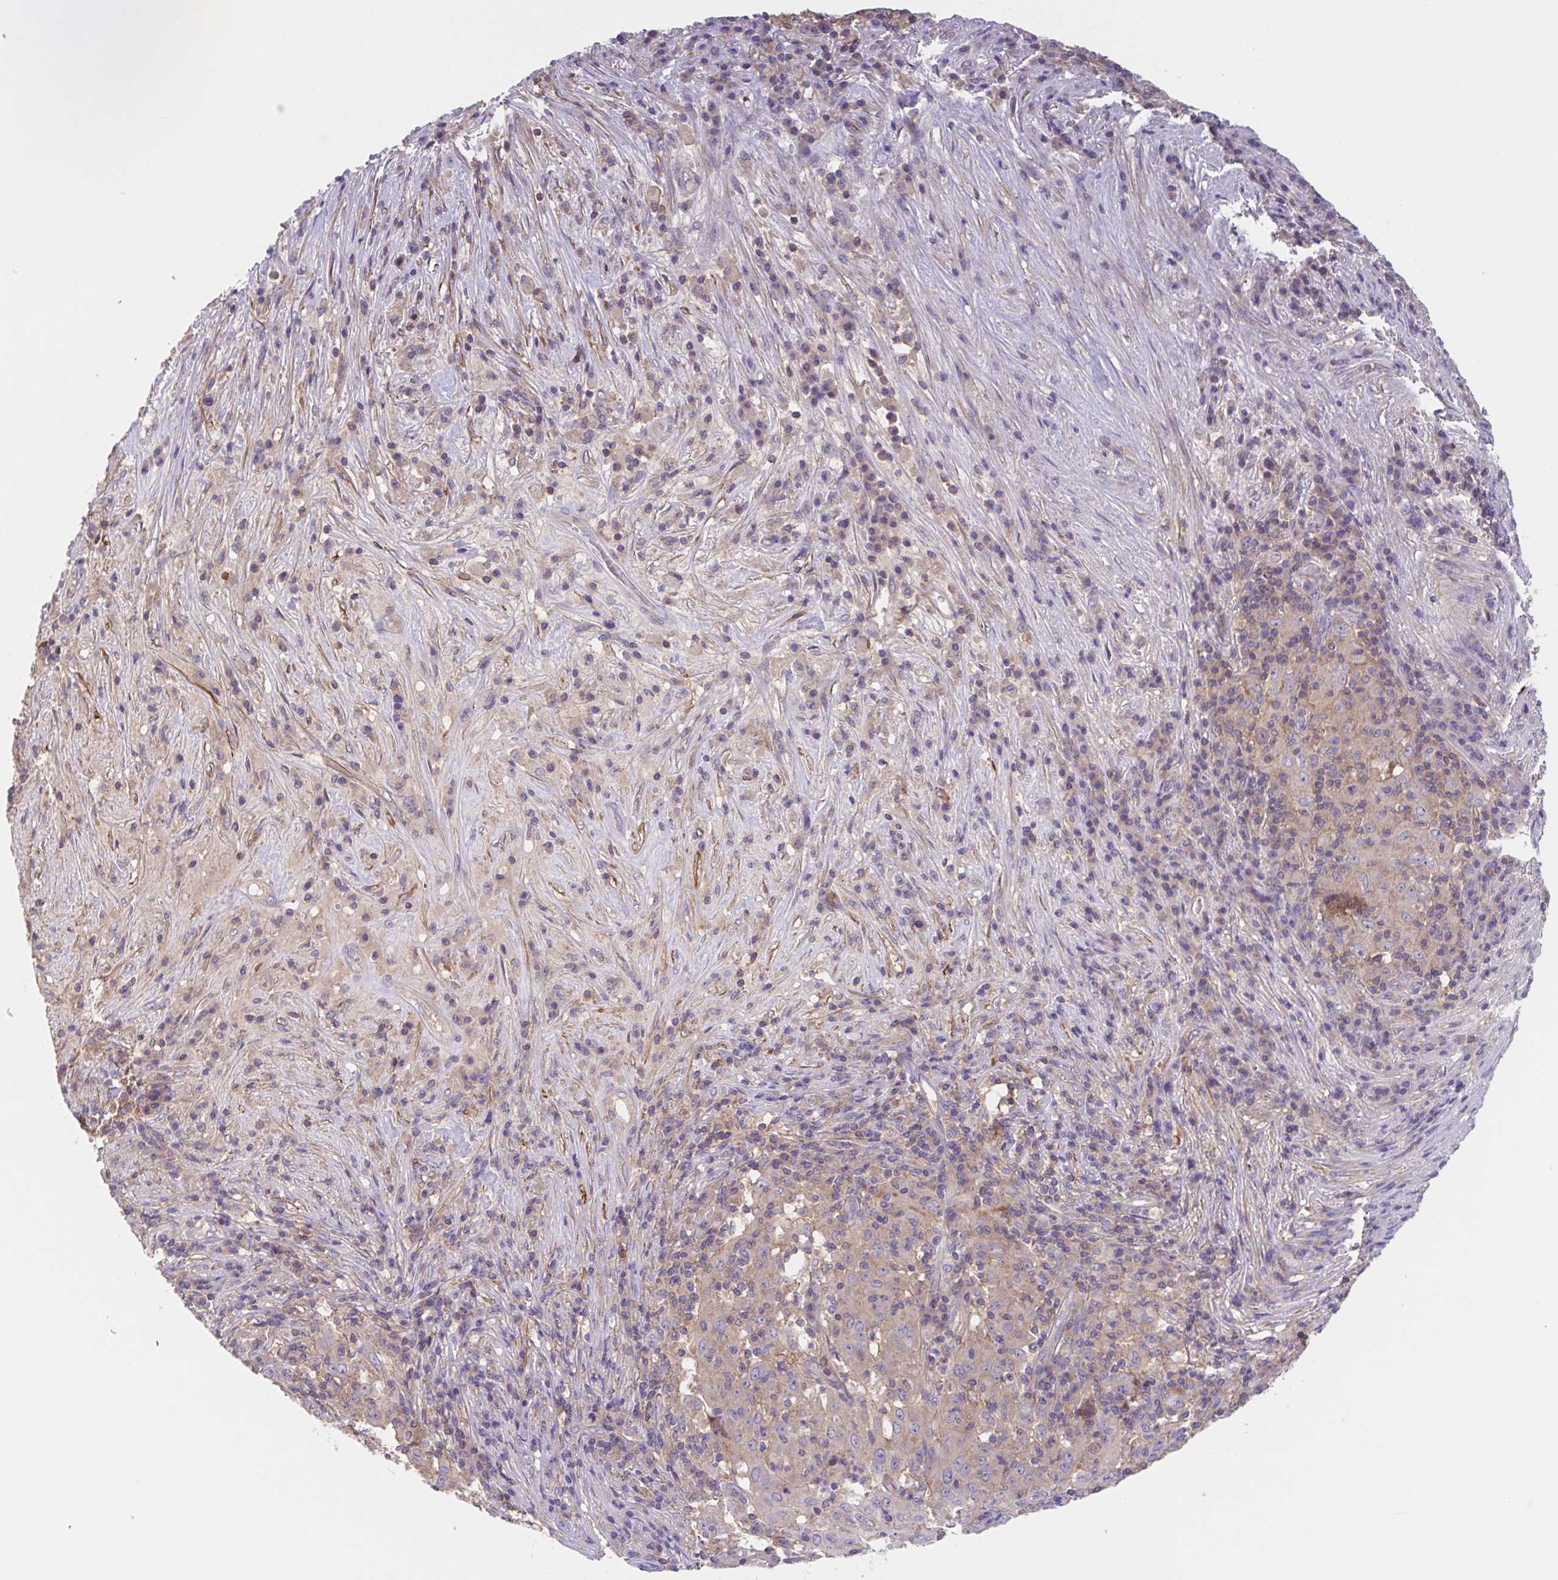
{"staining": {"intensity": "weak", "quantity": "<25%", "location": "cytoplasmic/membranous"}, "tissue": "pancreatic cancer", "cell_type": "Tumor cells", "image_type": "cancer", "snomed": [{"axis": "morphology", "description": "Adenocarcinoma, NOS"}, {"axis": "topography", "description": "Pancreas"}], "caption": "An image of human pancreatic cancer is negative for staining in tumor cells. The staining was performed using DAB to visualize the protein expression in brown, while the nuclei were stained in blue with hematoxylin (Magnification: 20x).", "gene": "WNT9B", "patient": {"sex": "male", "age": 63}}